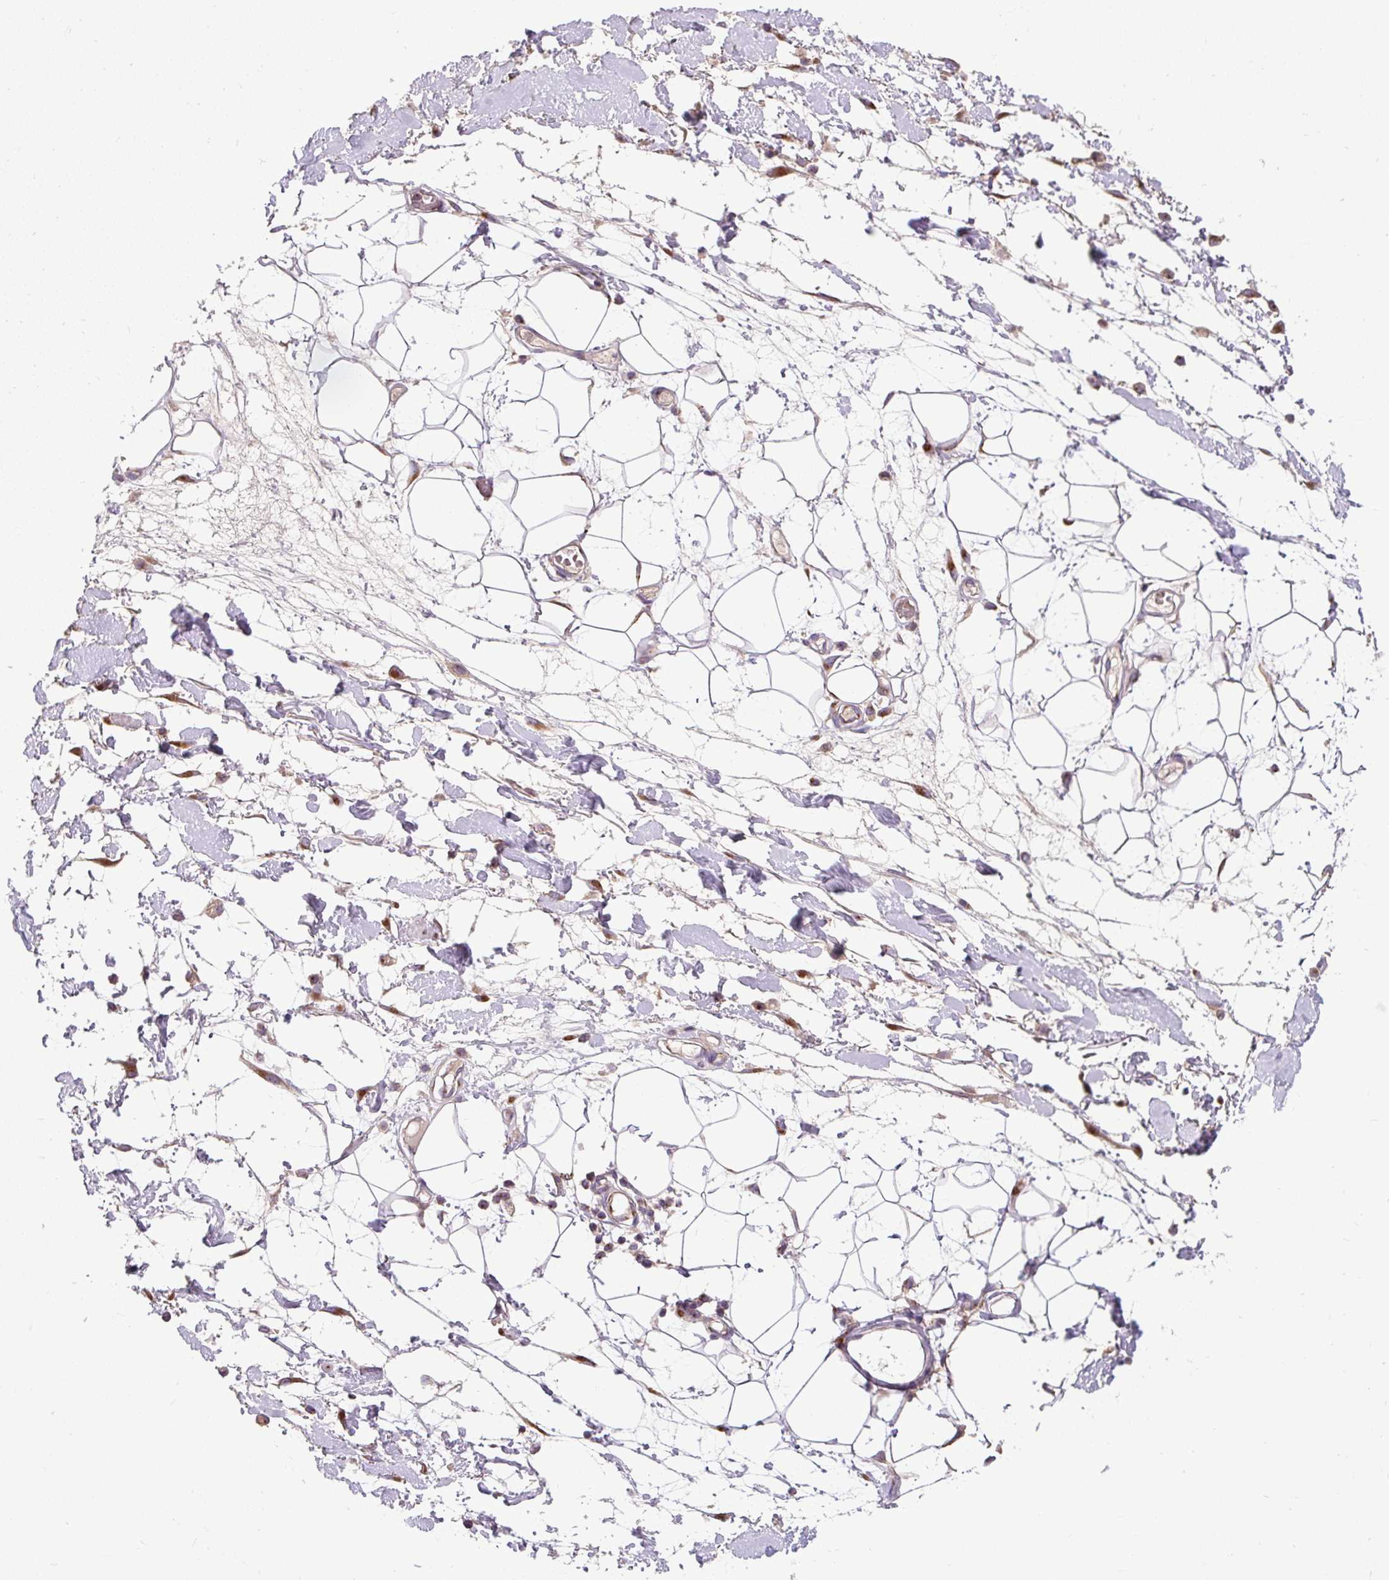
{"staining": {"intensity": "weak", "quantity": "25%-75%", "location": "cytoplasmic/membranous"}, "tissue": "adipose tissue", "cell_type": "Adipocytes", "image_type": "normal", "snomed": [{"axis": "morphology", "description": "Normal tissue, NOS"}, {"axis": "topography", "description": "Vulva"}, {"axis": "topography", "description": "Peripheral nerve tissue"}], "caption": "A histopathology image of human adipose tissue stained for a protein reveals weak cytoplasmic/membranous brown staining in adipocytes.", "gene": "MSMP", "patient": {"sex": "female", "age": 68}}